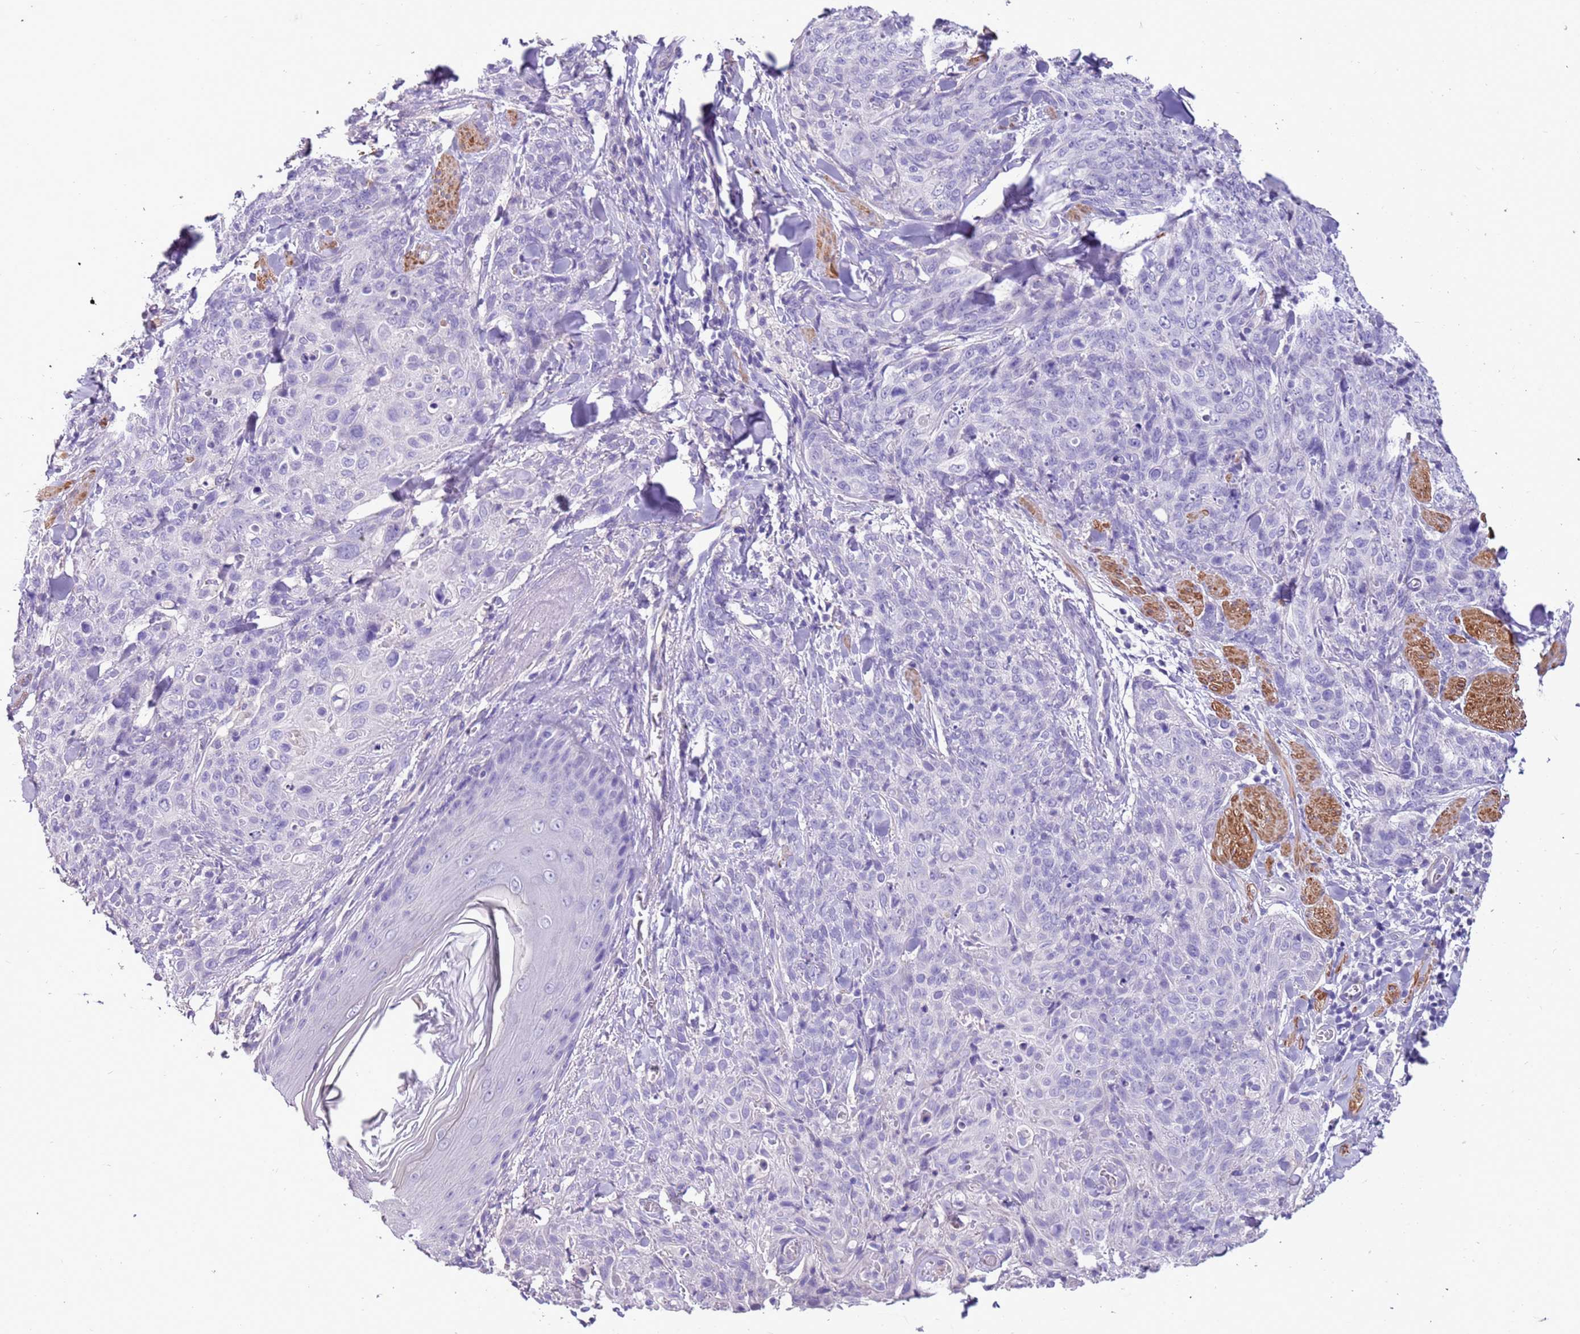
{"staining": {"intensity": "negative", "quantity": "none", "location": "none"}, "tissue": "skin cancer", "cell_type": "Tumor cells", "image_type": "cancer", "snomed": [{"axis": "morphology", "description": "Squamous cell carcinoma, NOS"}, {"axis": "topography", "description": "Skin"}, {"axis": "topography", "description": "Vulva"}], "caption": "Histopathology image shows no protein positivity in tumor cells of skin cancer (squamous cell carcinoma) tissue.", "gene": "PCGF2", "patient": {"sex": "female", "age": 85}}